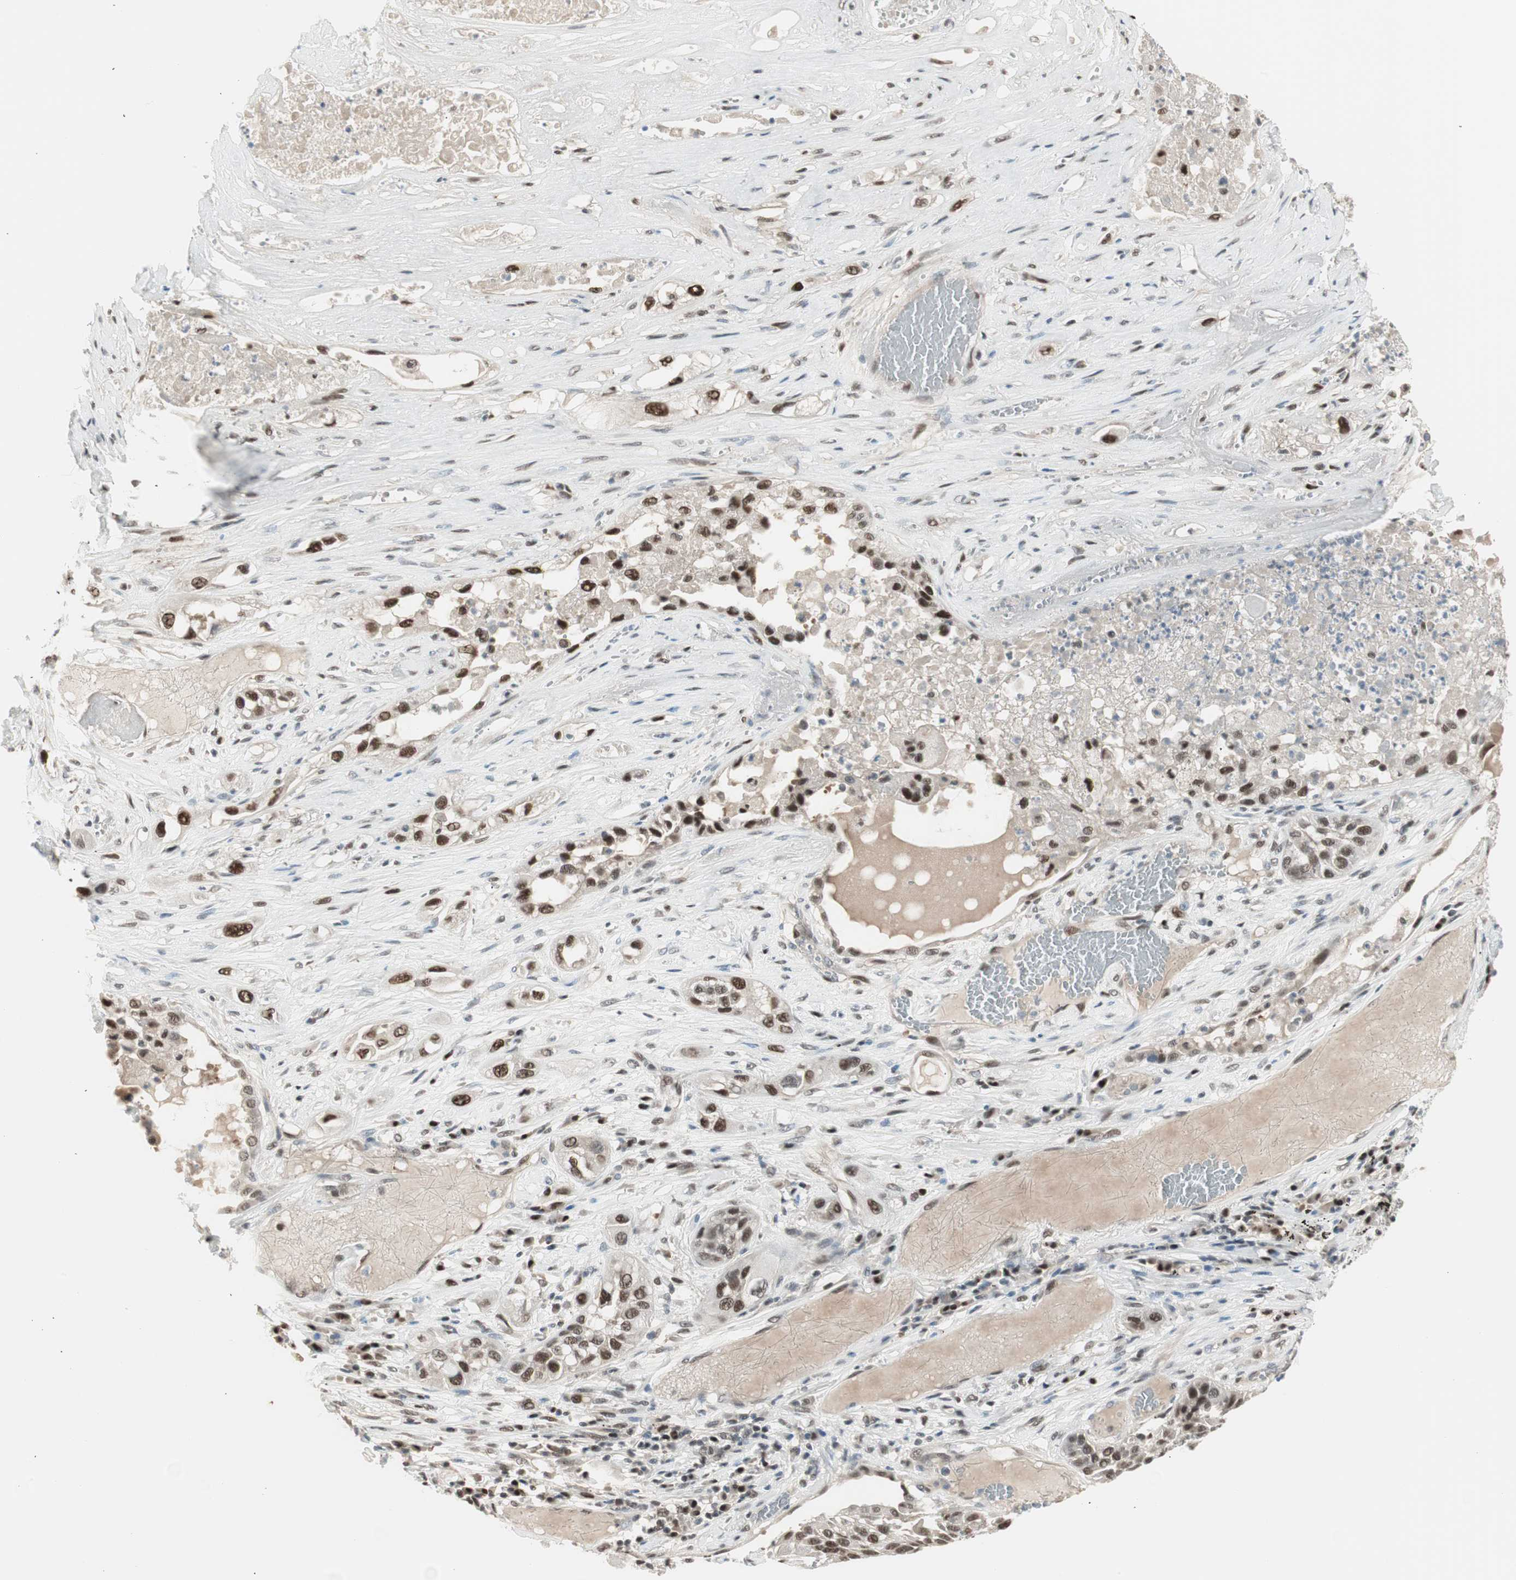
{"staining": {"intensity": "strong", "quantity": ">75%", "location": "nuclear"}, "tissue": "lung cancer", "cell_type": "Tumor cells", "image_type": "cancer", "snomed": [{"axis": "morphology", "description": "Squamous cell carcinoma, NOS"}, {"axis": "topography", "description": "Lung"}], "caption": "Lung squamous cell carcinoma was stained to show a protein in brown. There is high levels of strong nuclear positivity in approximately >75% of tumor cells. The protein is shown in brown color, while the nuclei are stained blue.", "gene": "LONP2", "patient": {"sex": "male", "age": 71}}